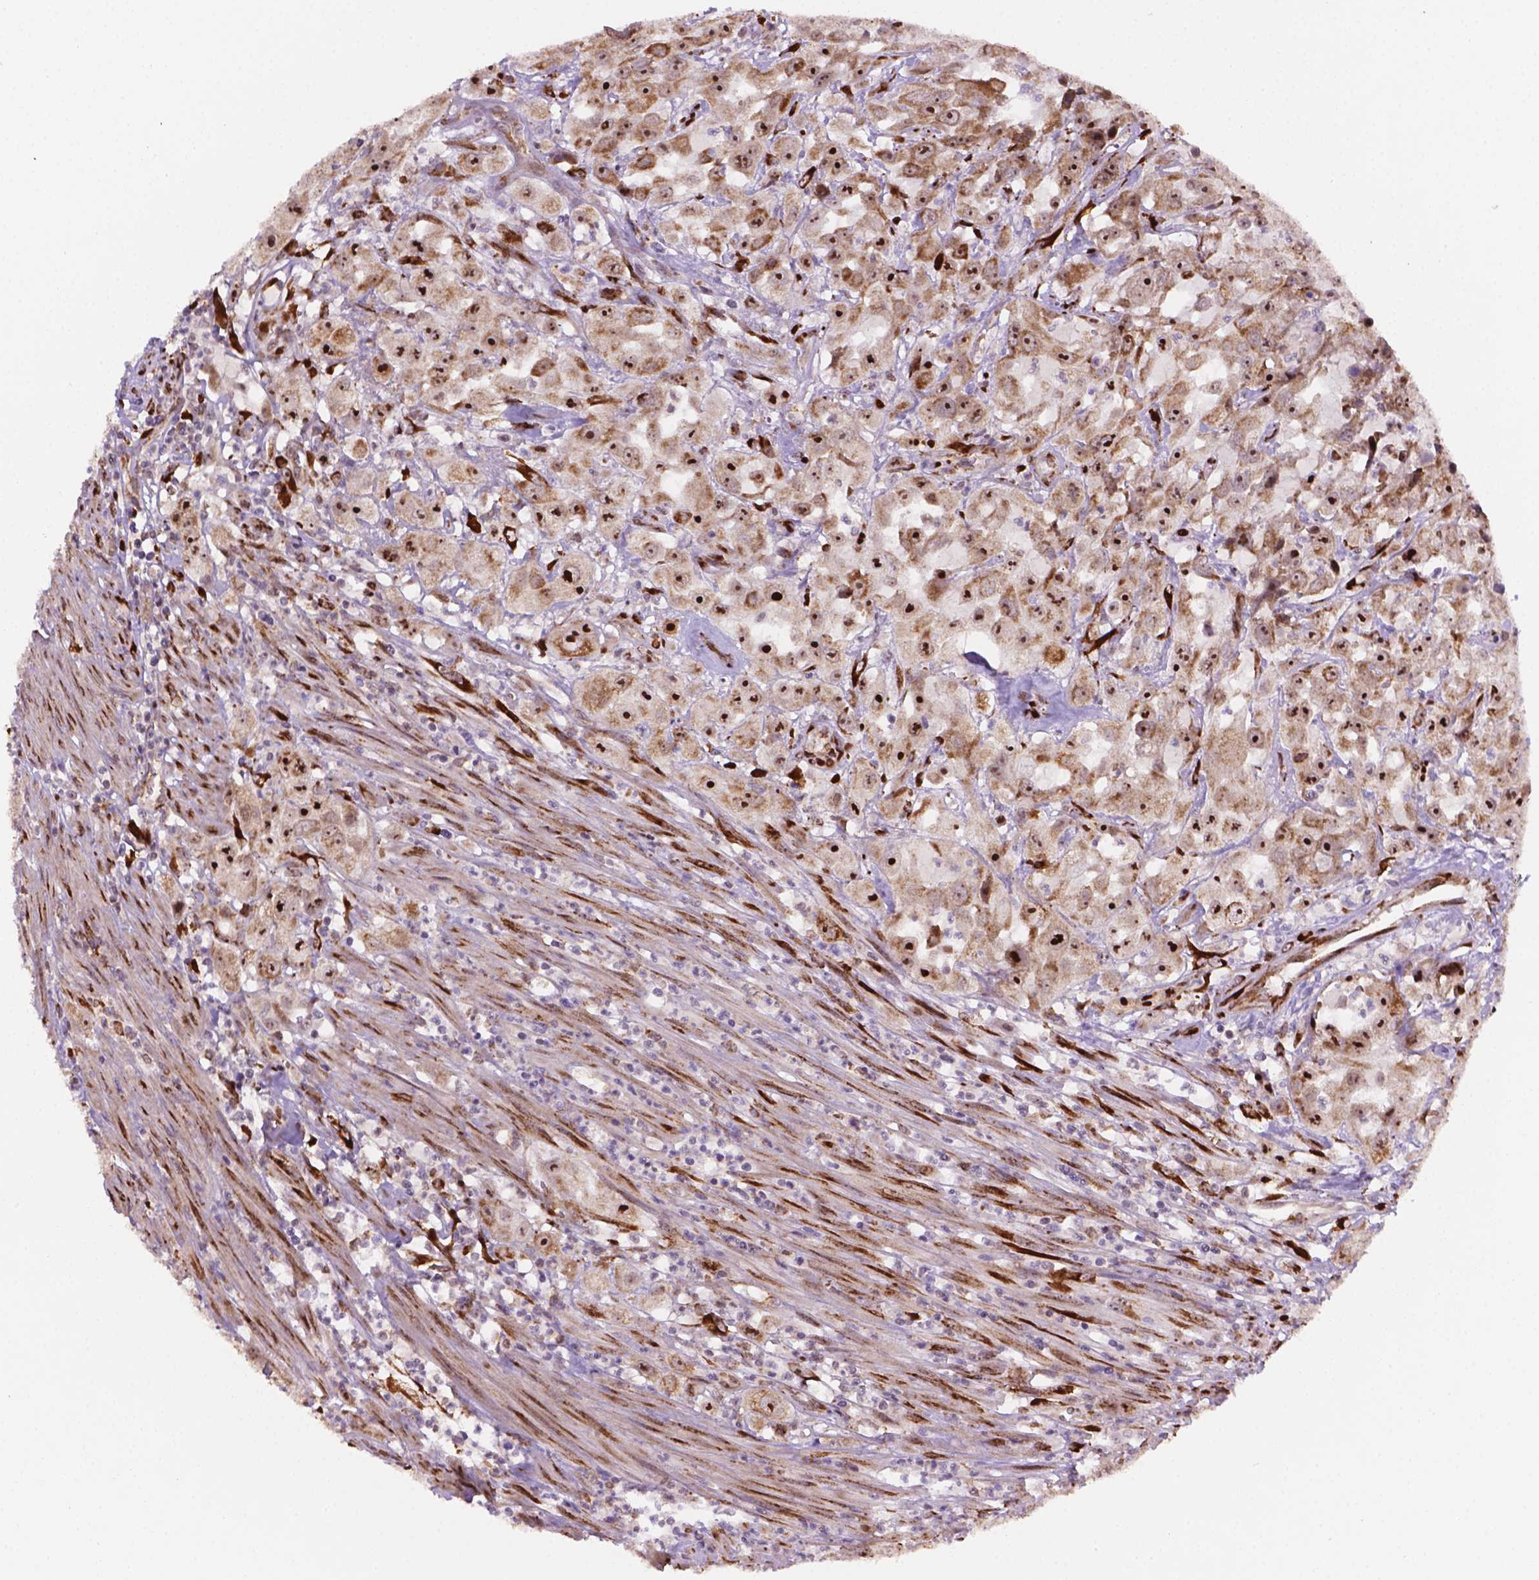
{"staining": {"intensity": "strong", "quantity": ">75%", "location": "cytoplasmic/membranous,nuclear"}, "tissue": "urothelial cancer", "cell_type": "Tumor cells", "image_type": "cancer", "snomed": [{"axis": "morphology", "description": "Urothelial carcinoma, High grade"}, {"axis": "topography", "description": "Urinary bladder"}], "caption": "High-grade urothelial carcinoma was stained to show a protein in brown. There is high levels of strong cytoplasmic/membranous and nuclear positivity in approximately >75% of tumor cells. (Brightfield microscopy of DAB IHC at high magnification).", "gene": "FNIP1", "patient": {"sex": "male", "age": 79}}